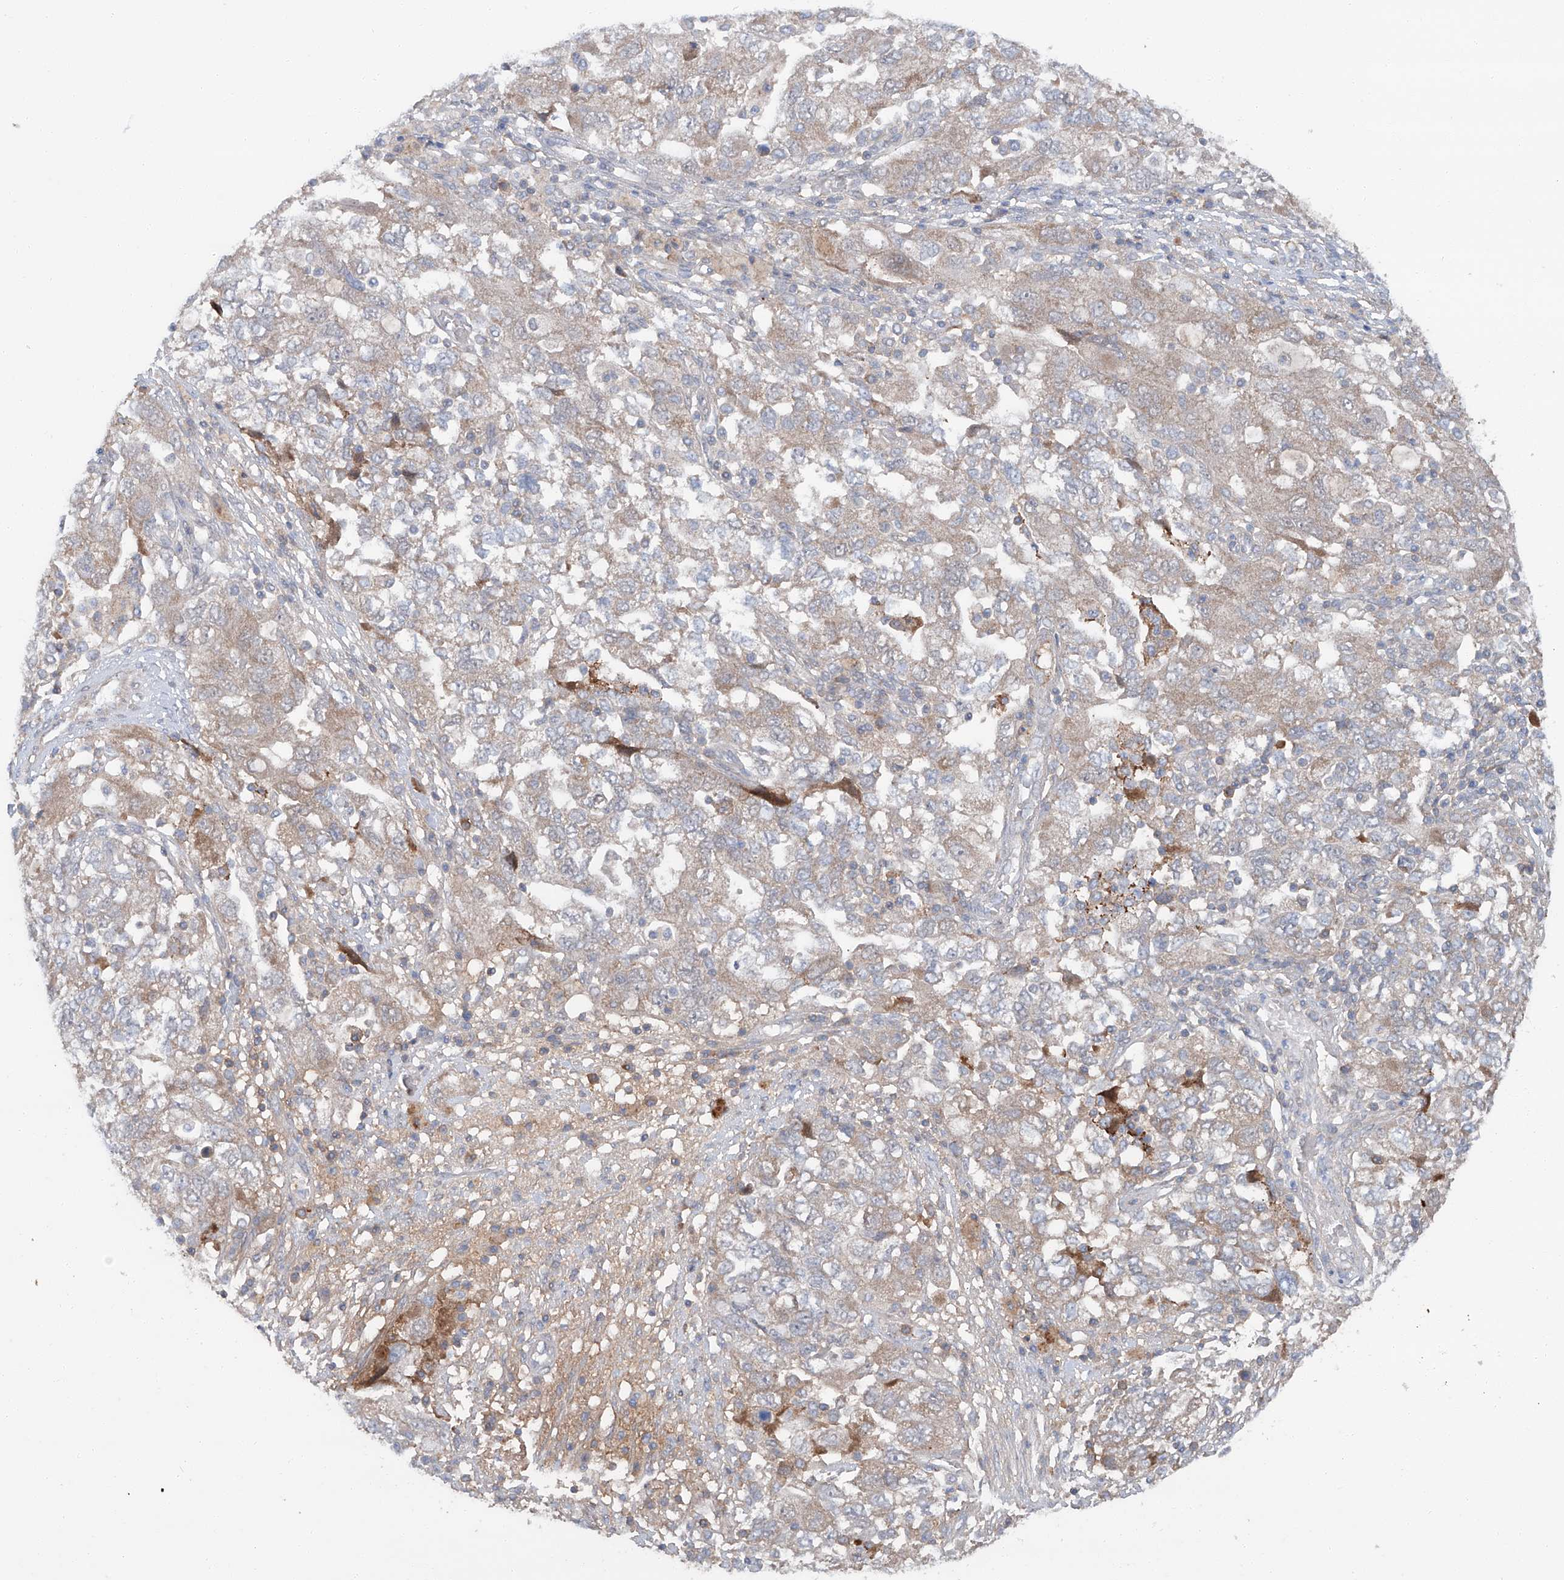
{"staining": {"intensity": "weak", "quantity": ">75%", "location": "cytoplasmic/membranous"}, "tissue": "ovarian cancer", "cell_type": "Tumor cells", "image_type": "cancer", "snomed": [{"axis": "morphology", "description": "Carcinoma, NOS"}, {"axis": "morphology", "description": "Cystadenocarcinoma, serous, NOS"}, {"axis": "topography", "description": "Ovary"}], "caption": "Ovarian carcinoma stained for a protein displays weak cytoplasmic/membranous positivity in tumor cells. The staining is performed using DAB (3,3'-diaminobenzidine) brown chromogen to label protein expression. The nuclei are counter-stained blue using hematoxylin.", "gene": "SIX4", "patient": {"sex": "female", "age": 69}}